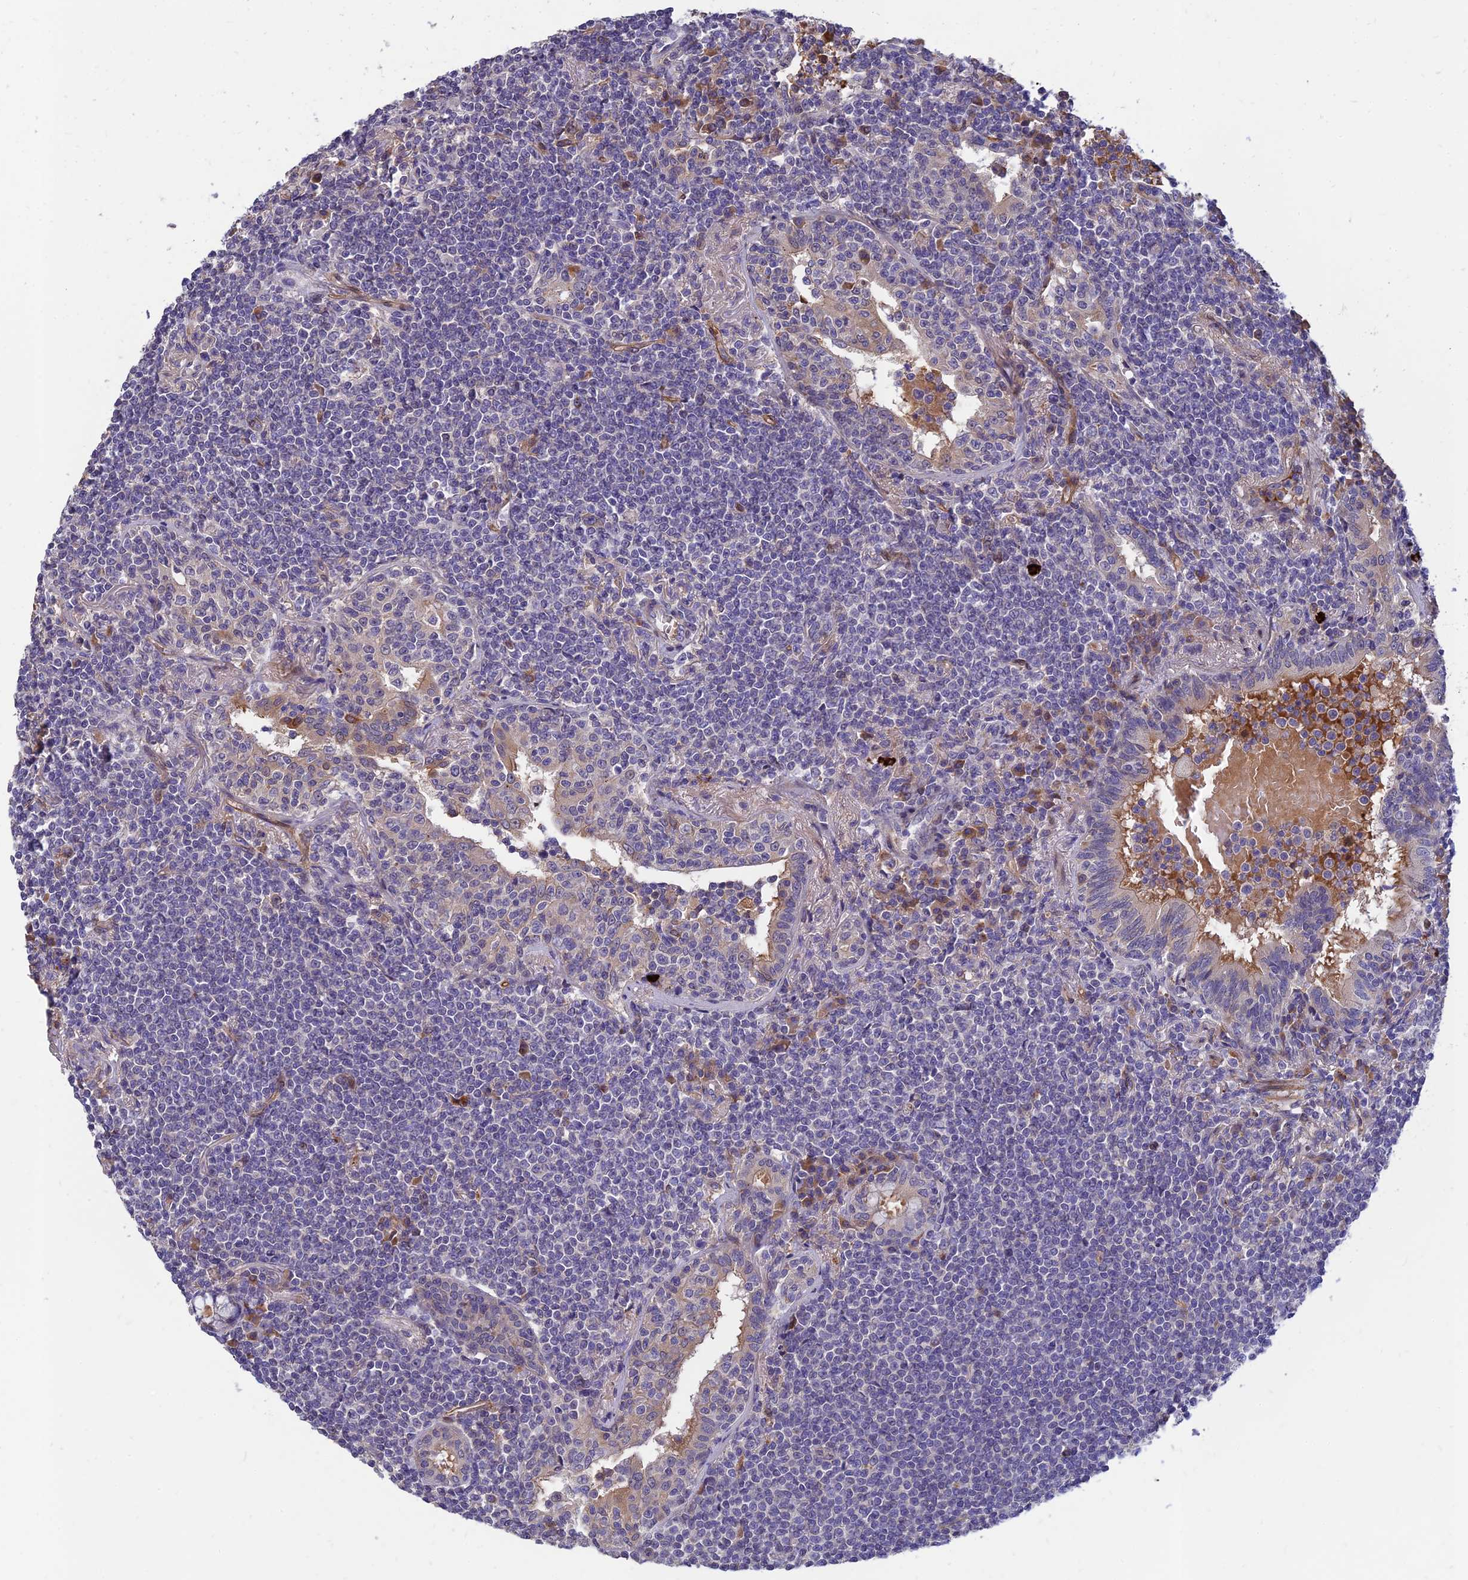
{"staining": {"intensity": "negative", "quantity": "none", "location": "none"}, "tissue": "lymphoma", "cell_type": "Tumor cells", "image_type": "cancer", "snomed": [{"axis": "morphology", "description": "Malignant lymphoma, non-Hodgkin's type, Low grade"}, {"axis": "topography", "description": "Lung"}], "caption": "Tumor cells are negative for brown protein staining in lymphoma.", "gene": "MRPL35", "patient": {"sex": "female", "age": 71}}